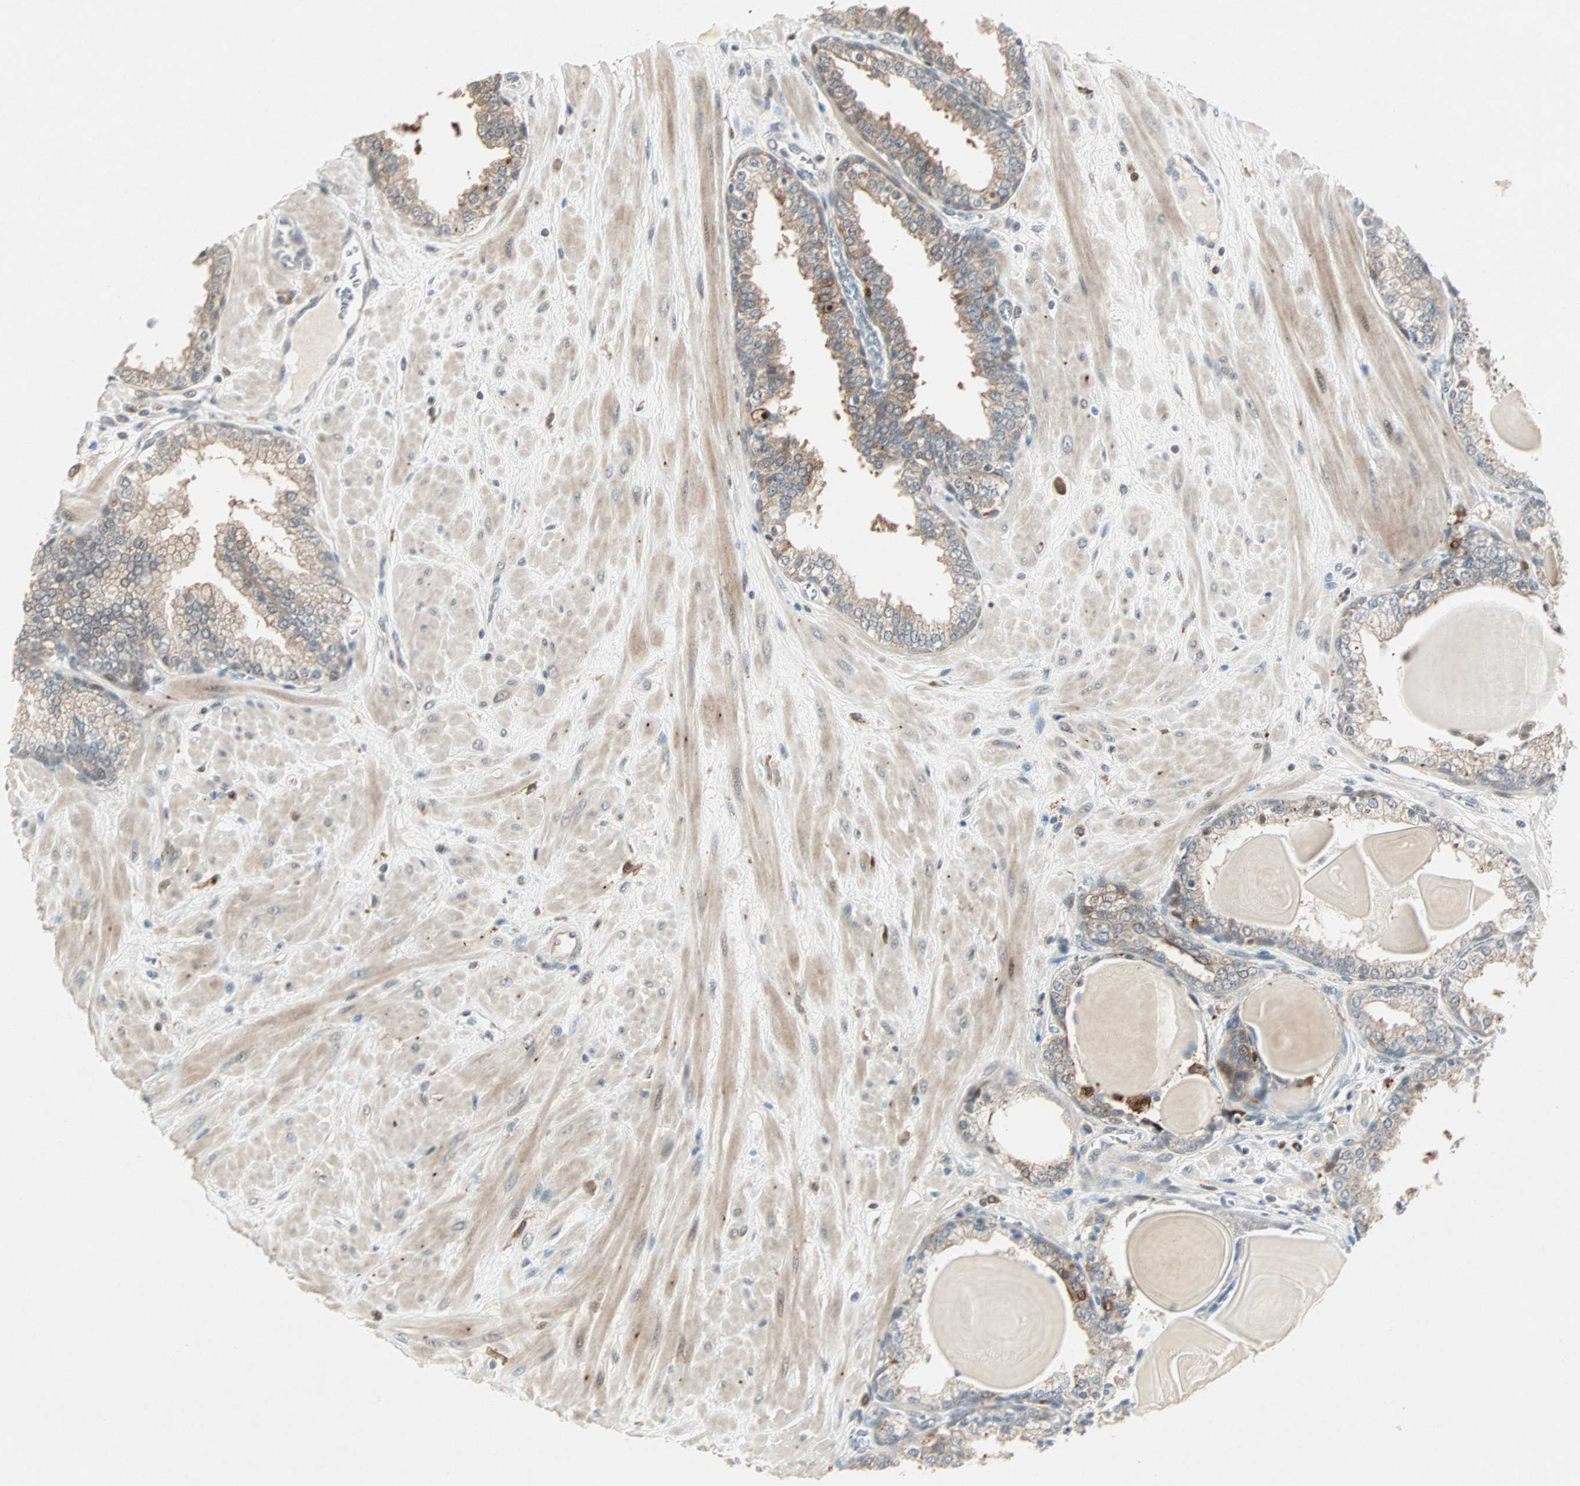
{"staining": {"intensity": "weak", "quantity": ">75%", "location": "cytoplasmic/membranous"}, "tissue": "prostate", "cell_type": "Glandular cells", "image_type": "normal", "snomed": [{"axis": "morphology", "description": "Normal tissue, NOS"}, {"axis": "topography", "description": "Prostate"}], "caption": "IHC histopathology image of benign prostate: human prostate stained using IHC shows low levels of weak protein expression localized specifically in the cytoplasmic/membranous of glandular cells, appearing as a cytoplasmic/membranous brown color.", "gene": "RTL6", "patient": {"sex": "male", "age": 51}}